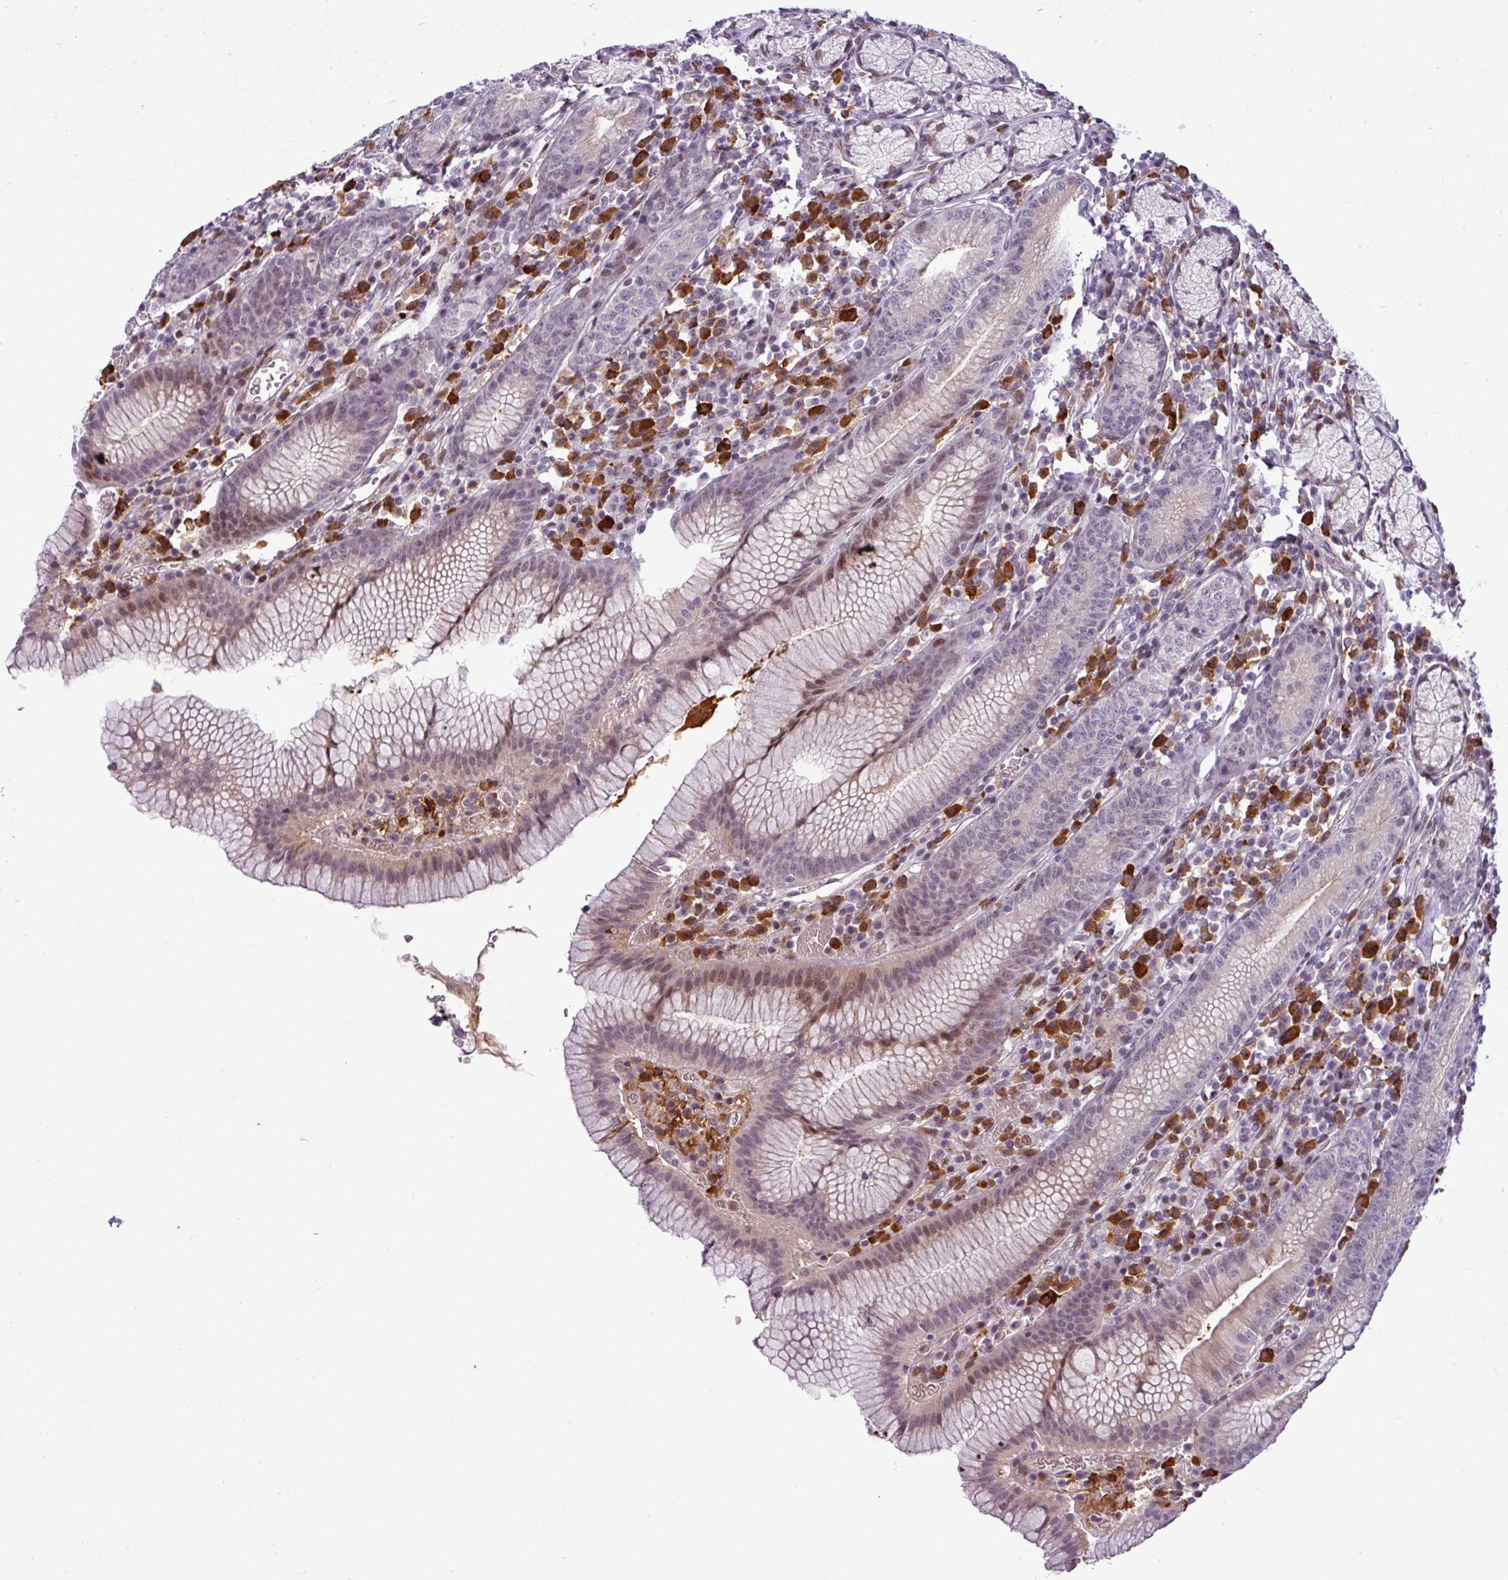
{"staining": {"intensity": "weak", "quantity": "<25%", "location": "nuclear"}, "tissue": "stomach", "cell_type": "Glandular cells", "image_type": "normal", "snomed": [{"axis": "morphology", "description": "Normal tissue, NOS"}, {"axis": "topography", "description": "Stomach"}], "caption": "Immunohistochemistry photomicrograph of benign stomach stained for a protein (brown), which shows no expression in glandular cells.", "gene": "SLC66A2", "patient": {"sex": "male", "age": 55}}